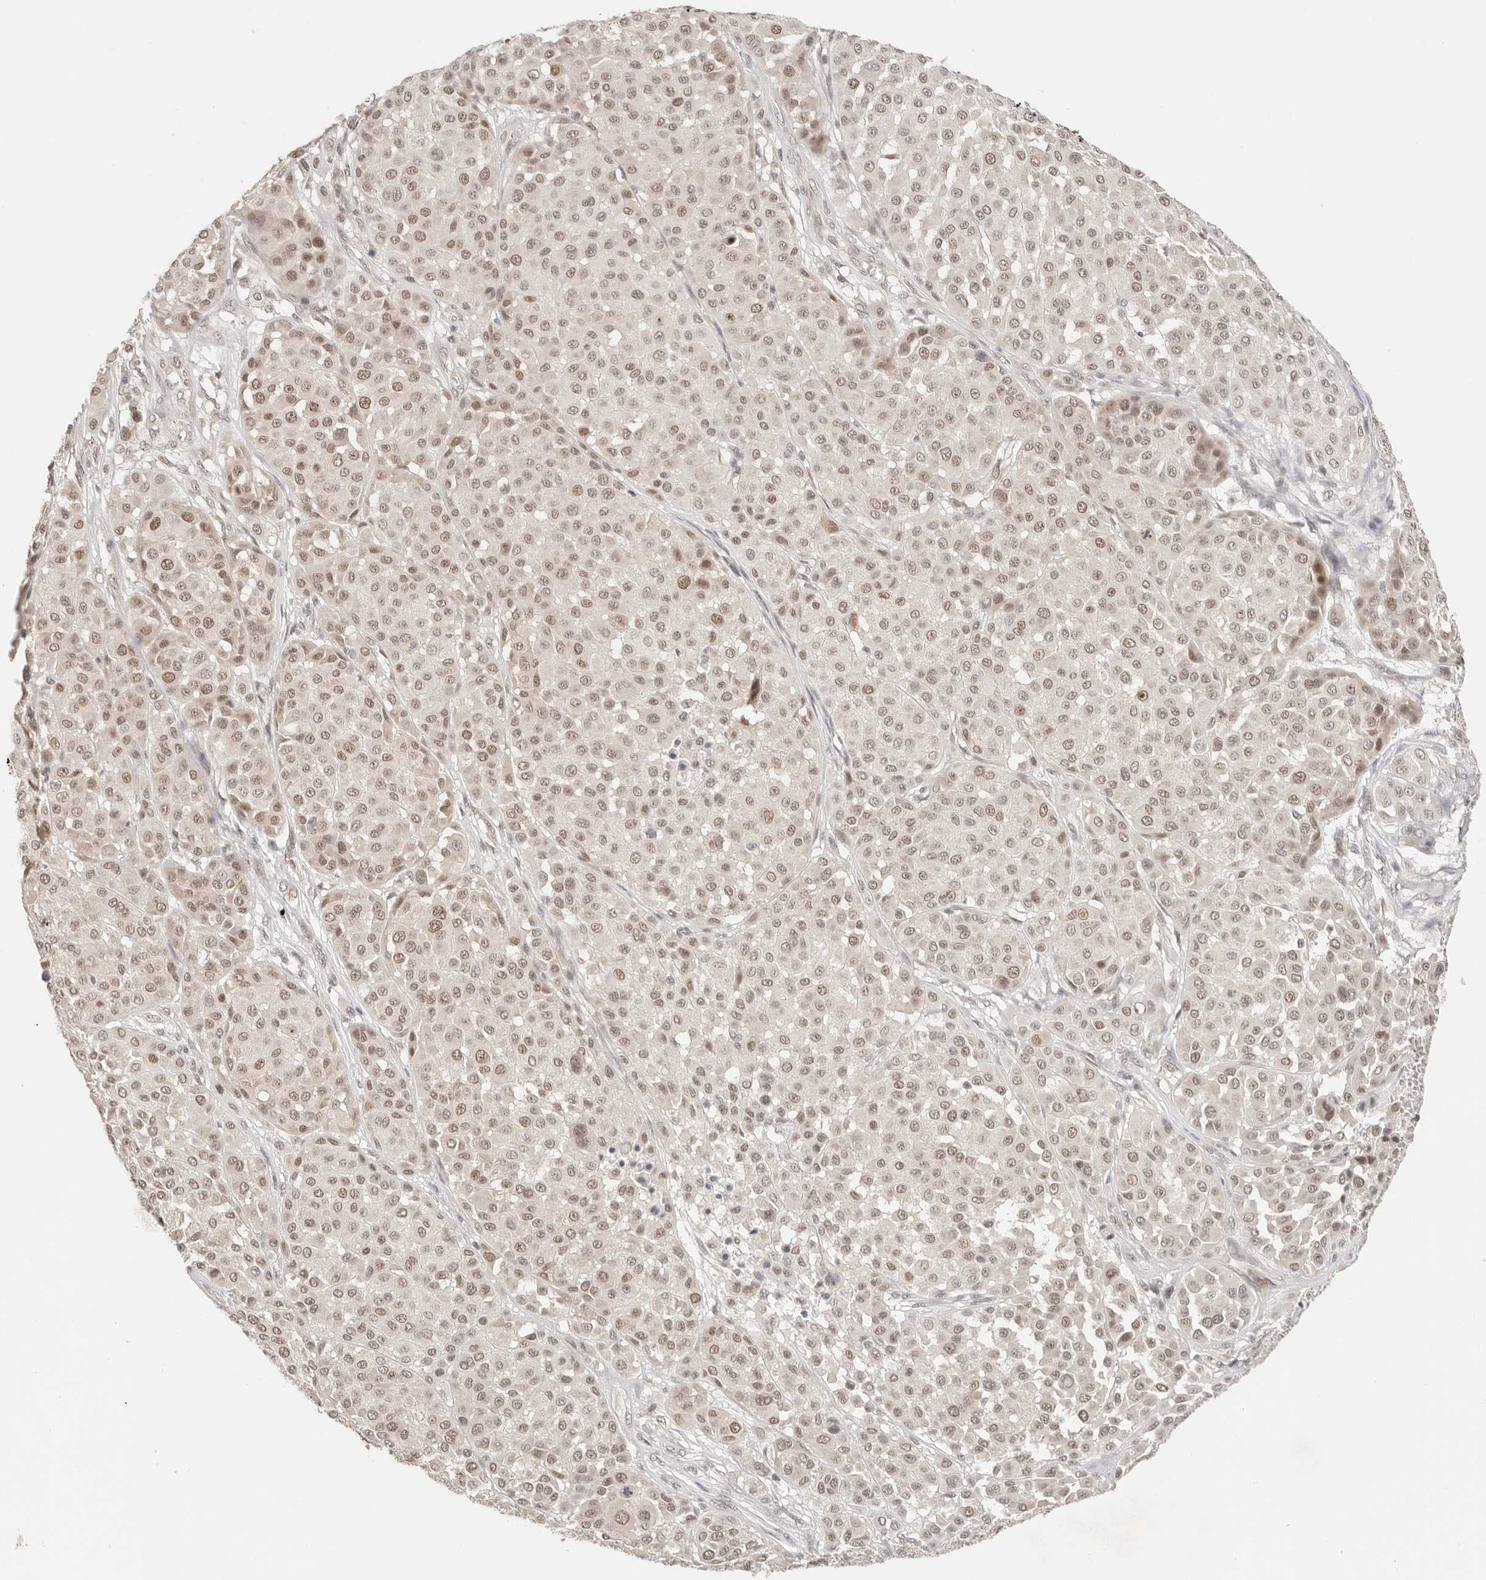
{"staining": {"intensity": "weak", "quantity": ">75%", "location": "nuclear"}, "tissue": "melanoma", "cell_type": "Tumor cells", "image_type": "cancer", "snomed": [{"axis": "morphology", "description": "Malignant melanoma, Metastatic site"}, {"axis": "topography", "description": "Soft tissue"}], "caption": "Melanoma stained with a brown dye reveals weak nuclear positive positivity in about >75% of tumor cells.", "gene": "RFC3", "patient": {"sex": "male", "age": 41}}